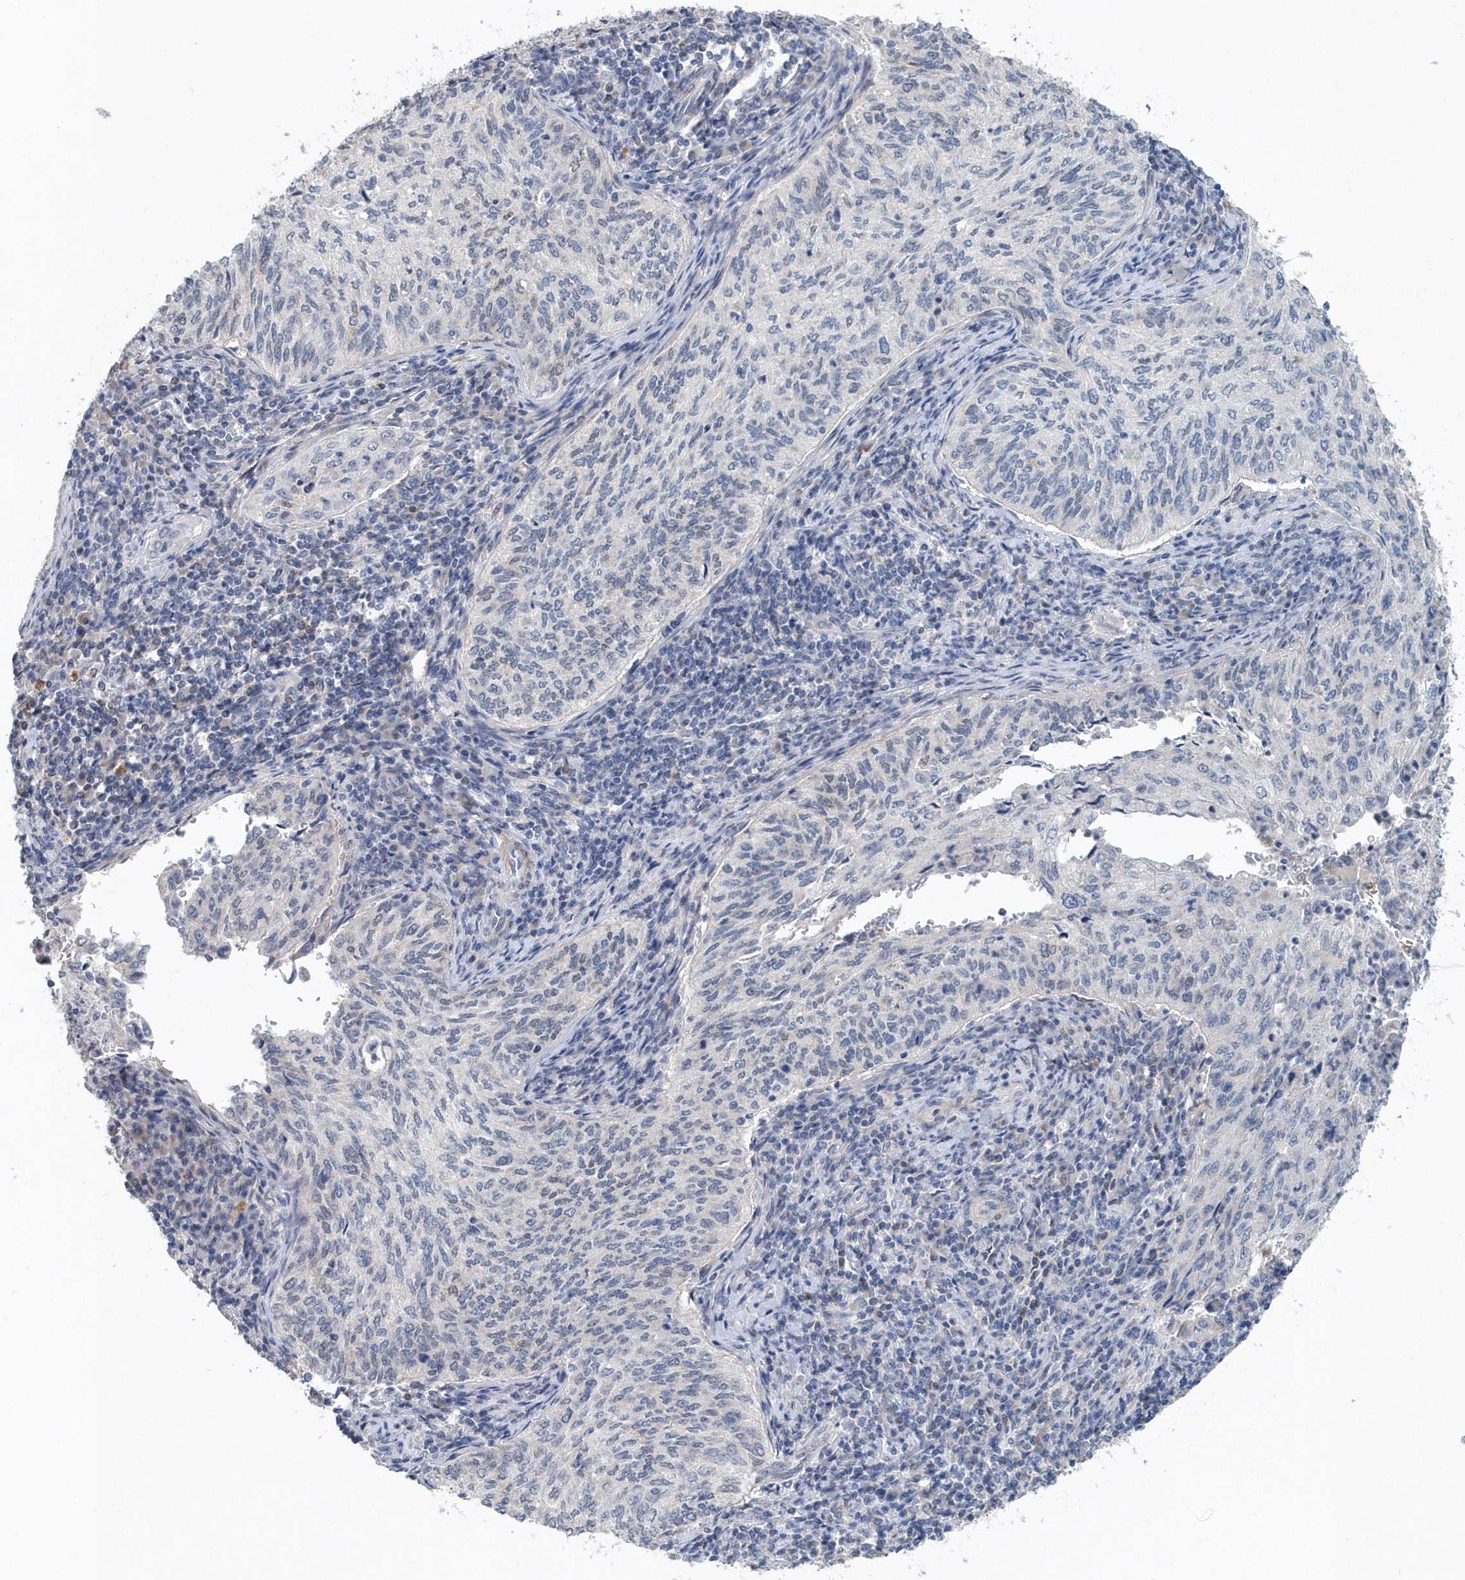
{"staining": {"intensity": "negative", "quantity": "none", "location": "none"}, "tissue": "cervical cancer", "cell_type": "Tumor cells", "image_type": "cancer", "snomed": [{"axis": "morphology", "description": "Squamous cell carcinoma, NOS"}, {"axis": "topography", "description": "Cervix"}], "caption": "This is an immunohistochemistry image of human cervical cancer. There is no positivity in tumor cells.", "gene": "PFN2", "patient": {"sex": "female", "age": 30}}